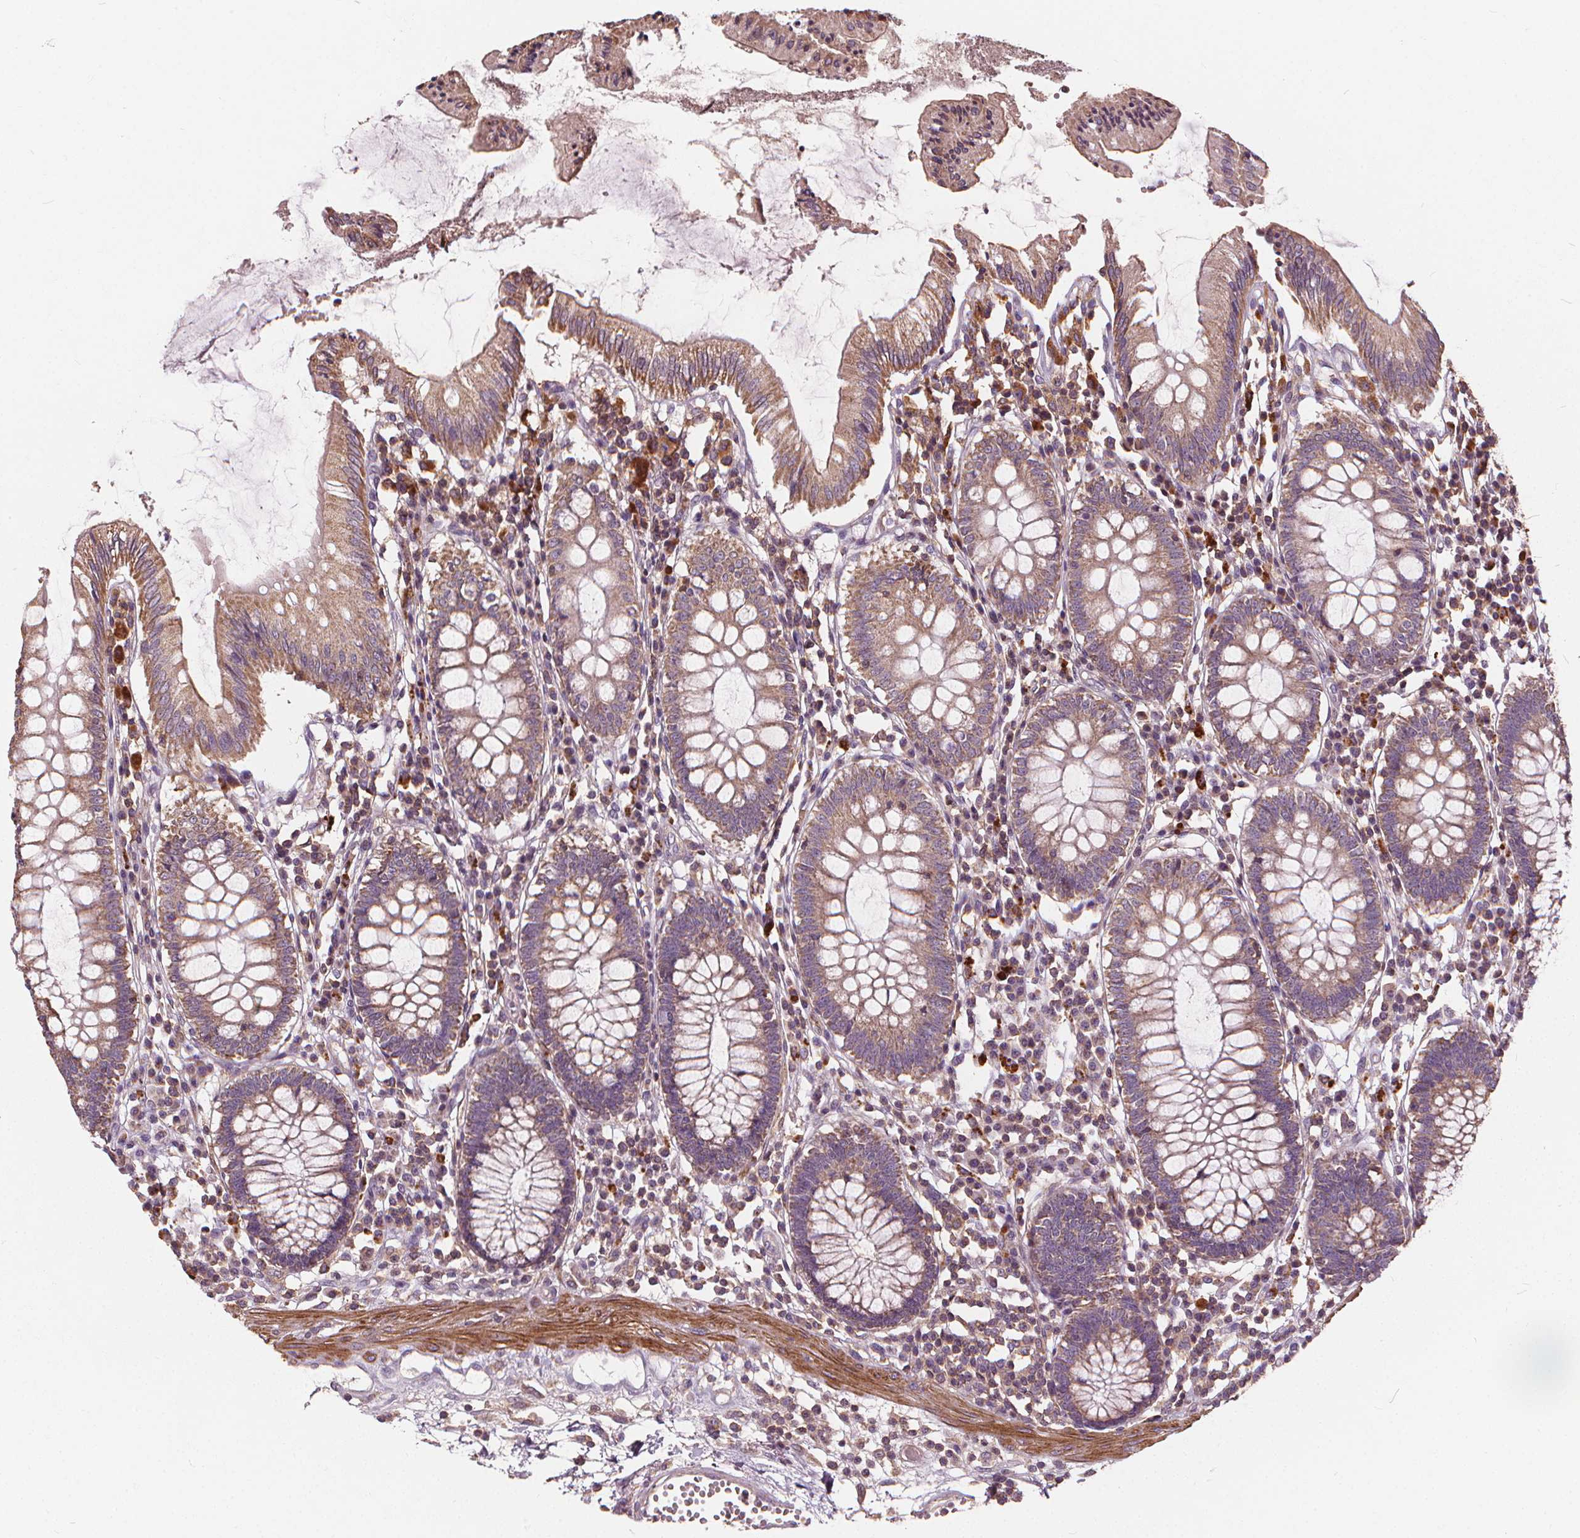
{"staining": {"intensity": "moderate", "quantity": "<25%", "location": "cytoplasmic/membranous"}, "tissue": "colon", "cell_type": "Endothelial cells", "image_type": "normal", "snomed": [{"axis": "morphology", "description": "Normal tissue, NOS"}, {"axis": "morphology", "description": "Adenocarcinoma, NOS"}, {"axis": "topography", "description": "Colon"}], "caption": "Colon stained with immunohistochemistry (IHC) exhibits moderate cytoplasmic/membranous staining in approximately <25% of endothelial cells. (IHC, brightfield microscopy, high magnification).", "gene": "ORAI2", "patient": {"sex": "male", "age": 83}}